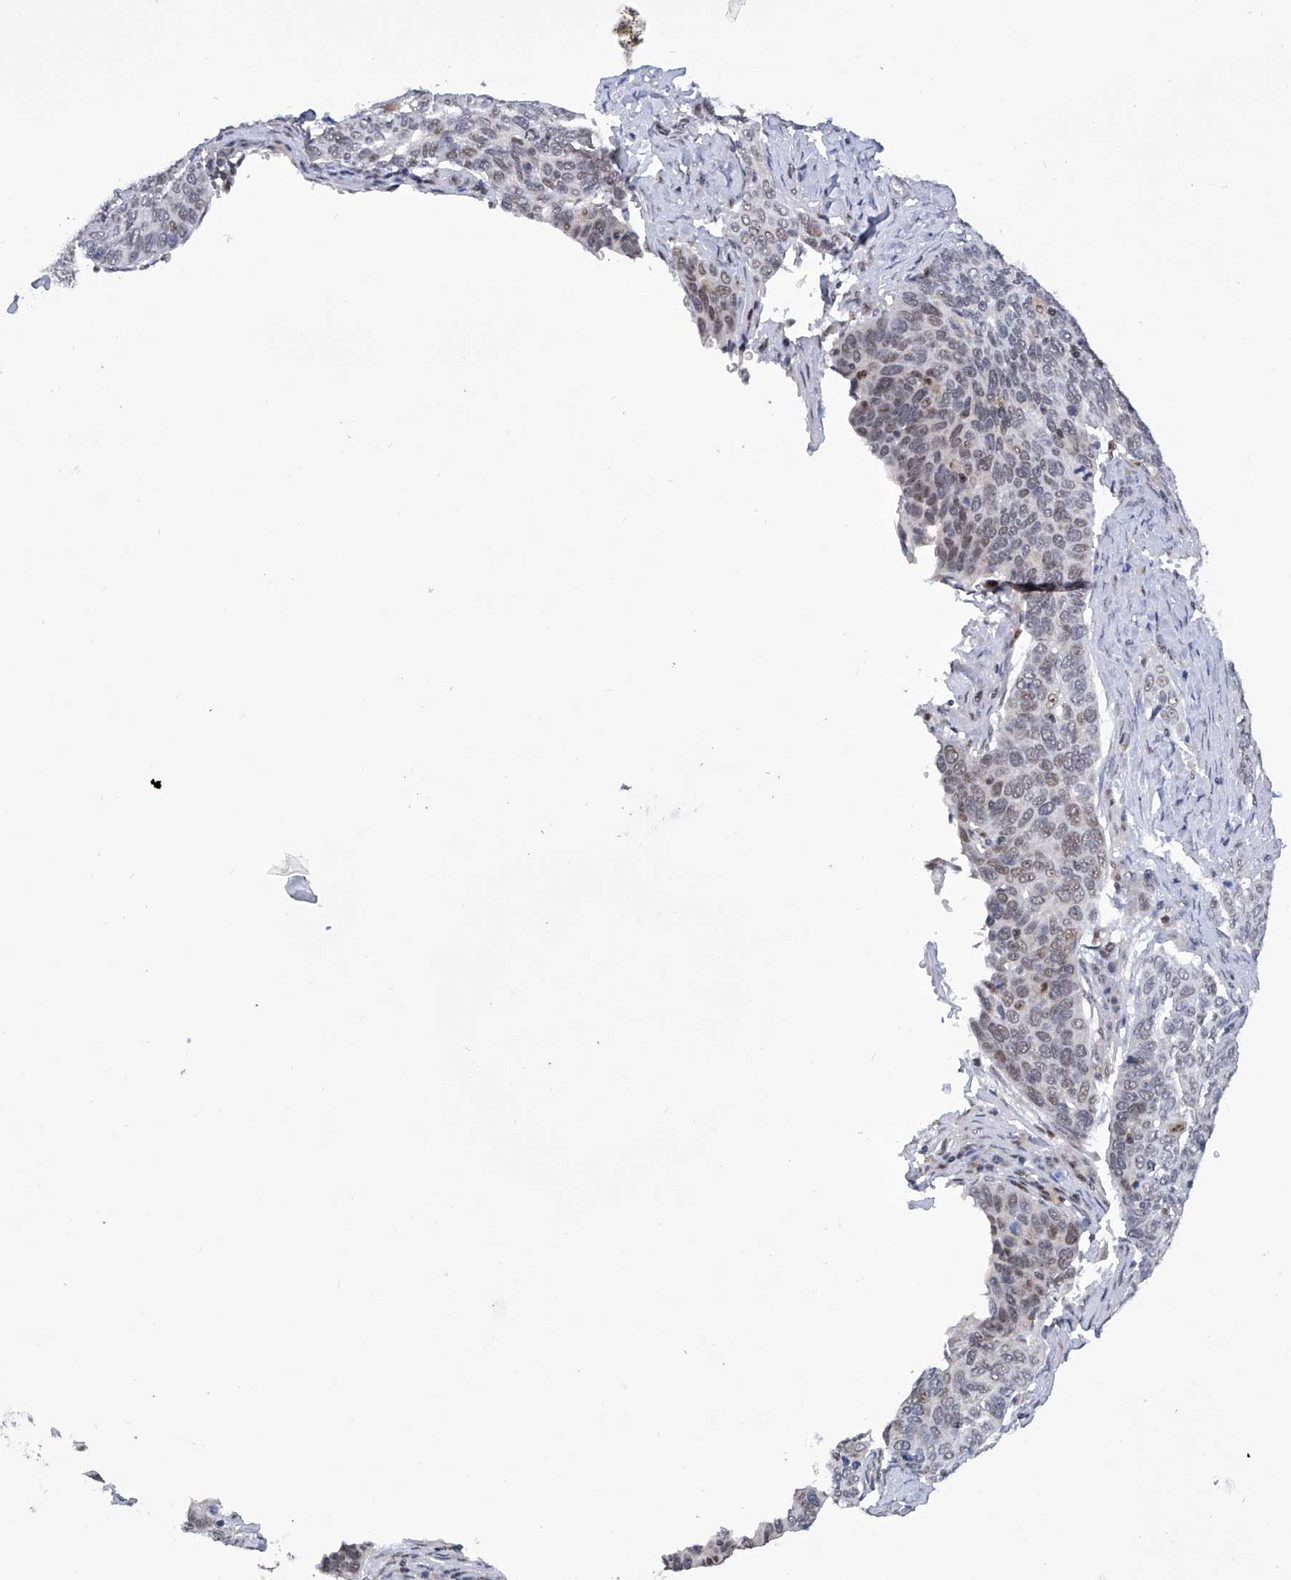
{"staining": {"intensity": "weak", "quantity": "<25%", "location": "nuclear"}, "tissue": "cervical cancer", "cell_type": "Tumor cells", "image_type": "cancer", "snomed": [{"axis": "morphology", "description": "Squamous cell carcinoma, NOS"}, {"axis": "topography", "description": "Cervix"}], "caption": "The histopathology image displays no staining of tumor cells in cervical squamous cell carcinoma.", "gene": "RAD54L", "patient": {"sex": "female", "age": 60}}